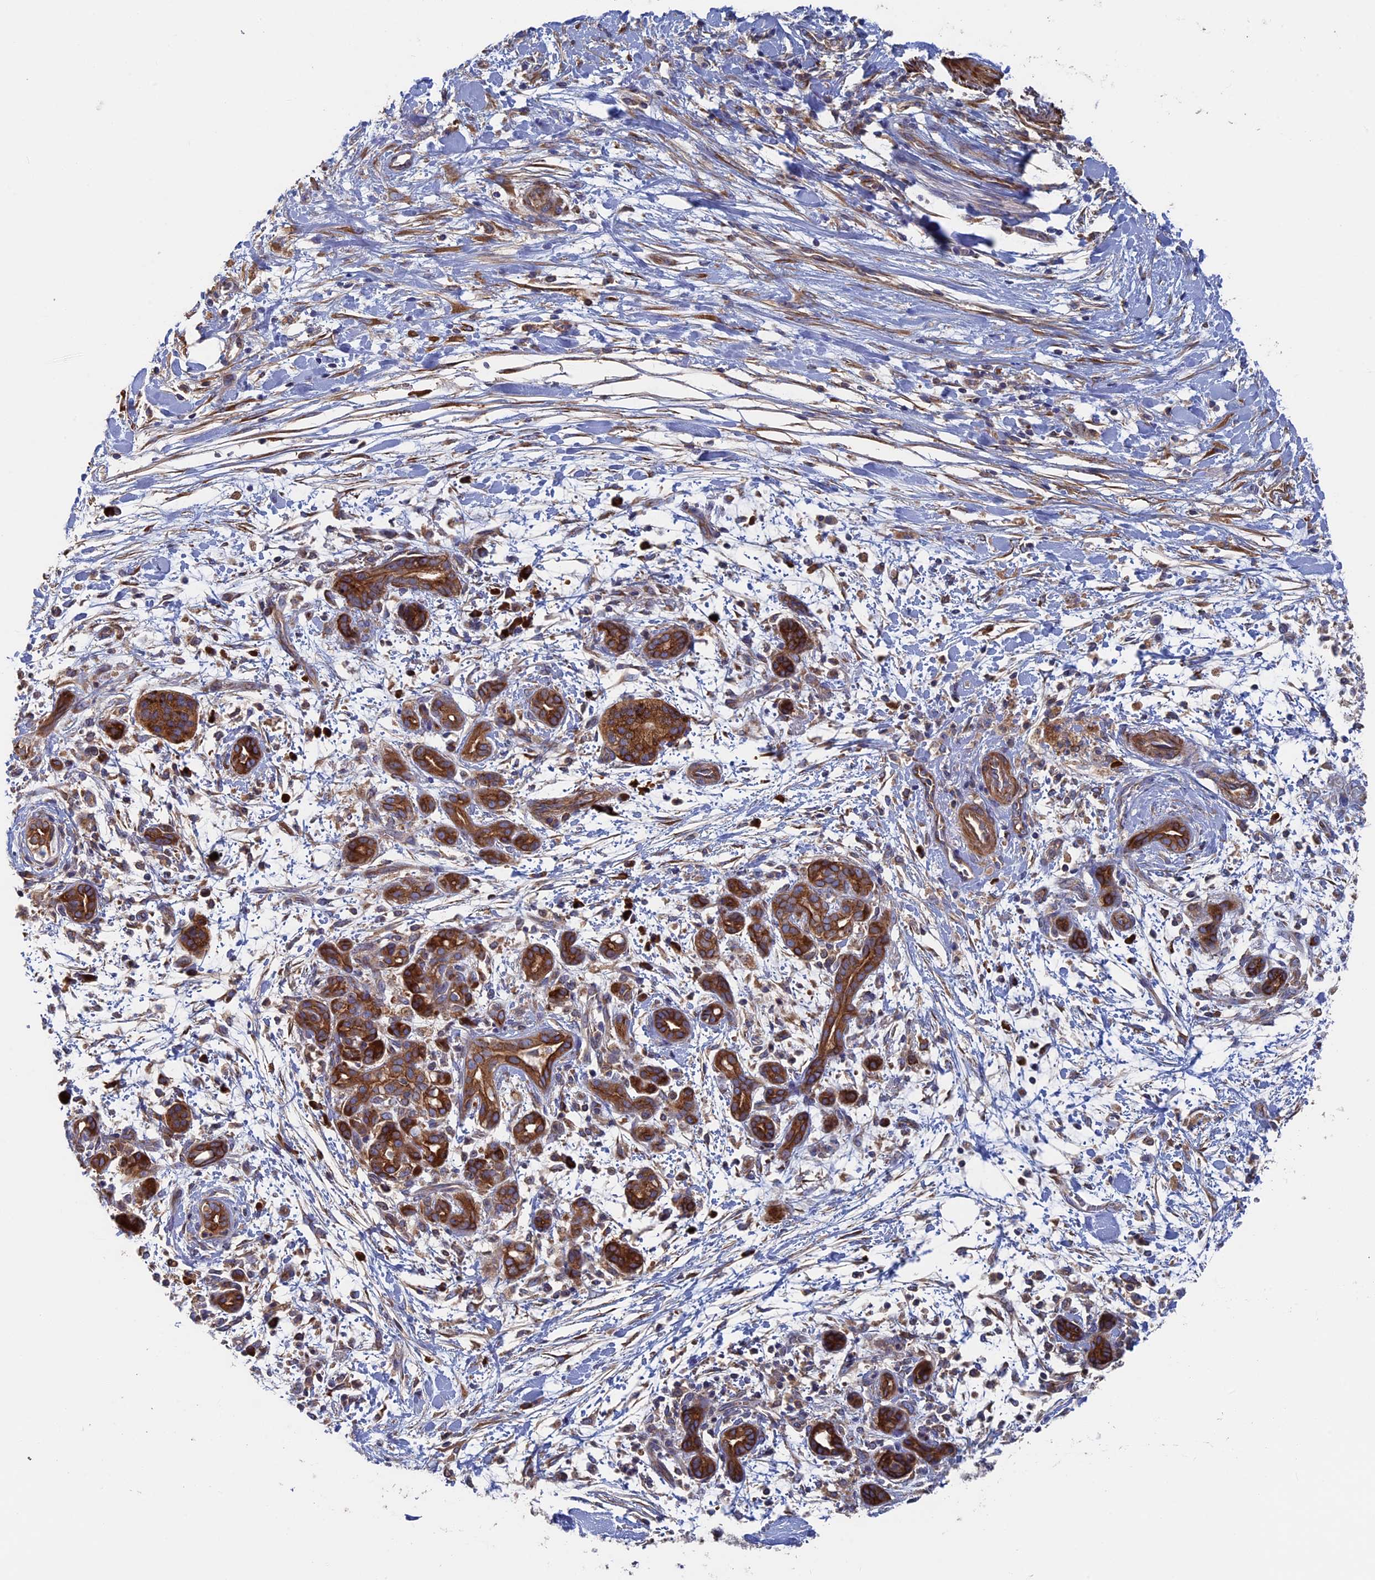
{"staining": {"intensity": "strong", "quantity": ">75%", "location": "cytoplasmic/membranous"}, "tissue": "pancreatic cancer", "cell_type": "Tumor cells", "image_type": "cancer", "snomed": [{"axis": "morphology", "description": "Adenocarcinoma, NOS"}, {"axis": "topography", "description": "Pancreas"}], "caption": "An image of human pancreatic adenocarcinoma stained for a protein exhibits strong cytoplasmic/membranous brown staining in tumor cells.", "gene": "DNAJC3", "patient": {"sex": "female", "age": 78}}